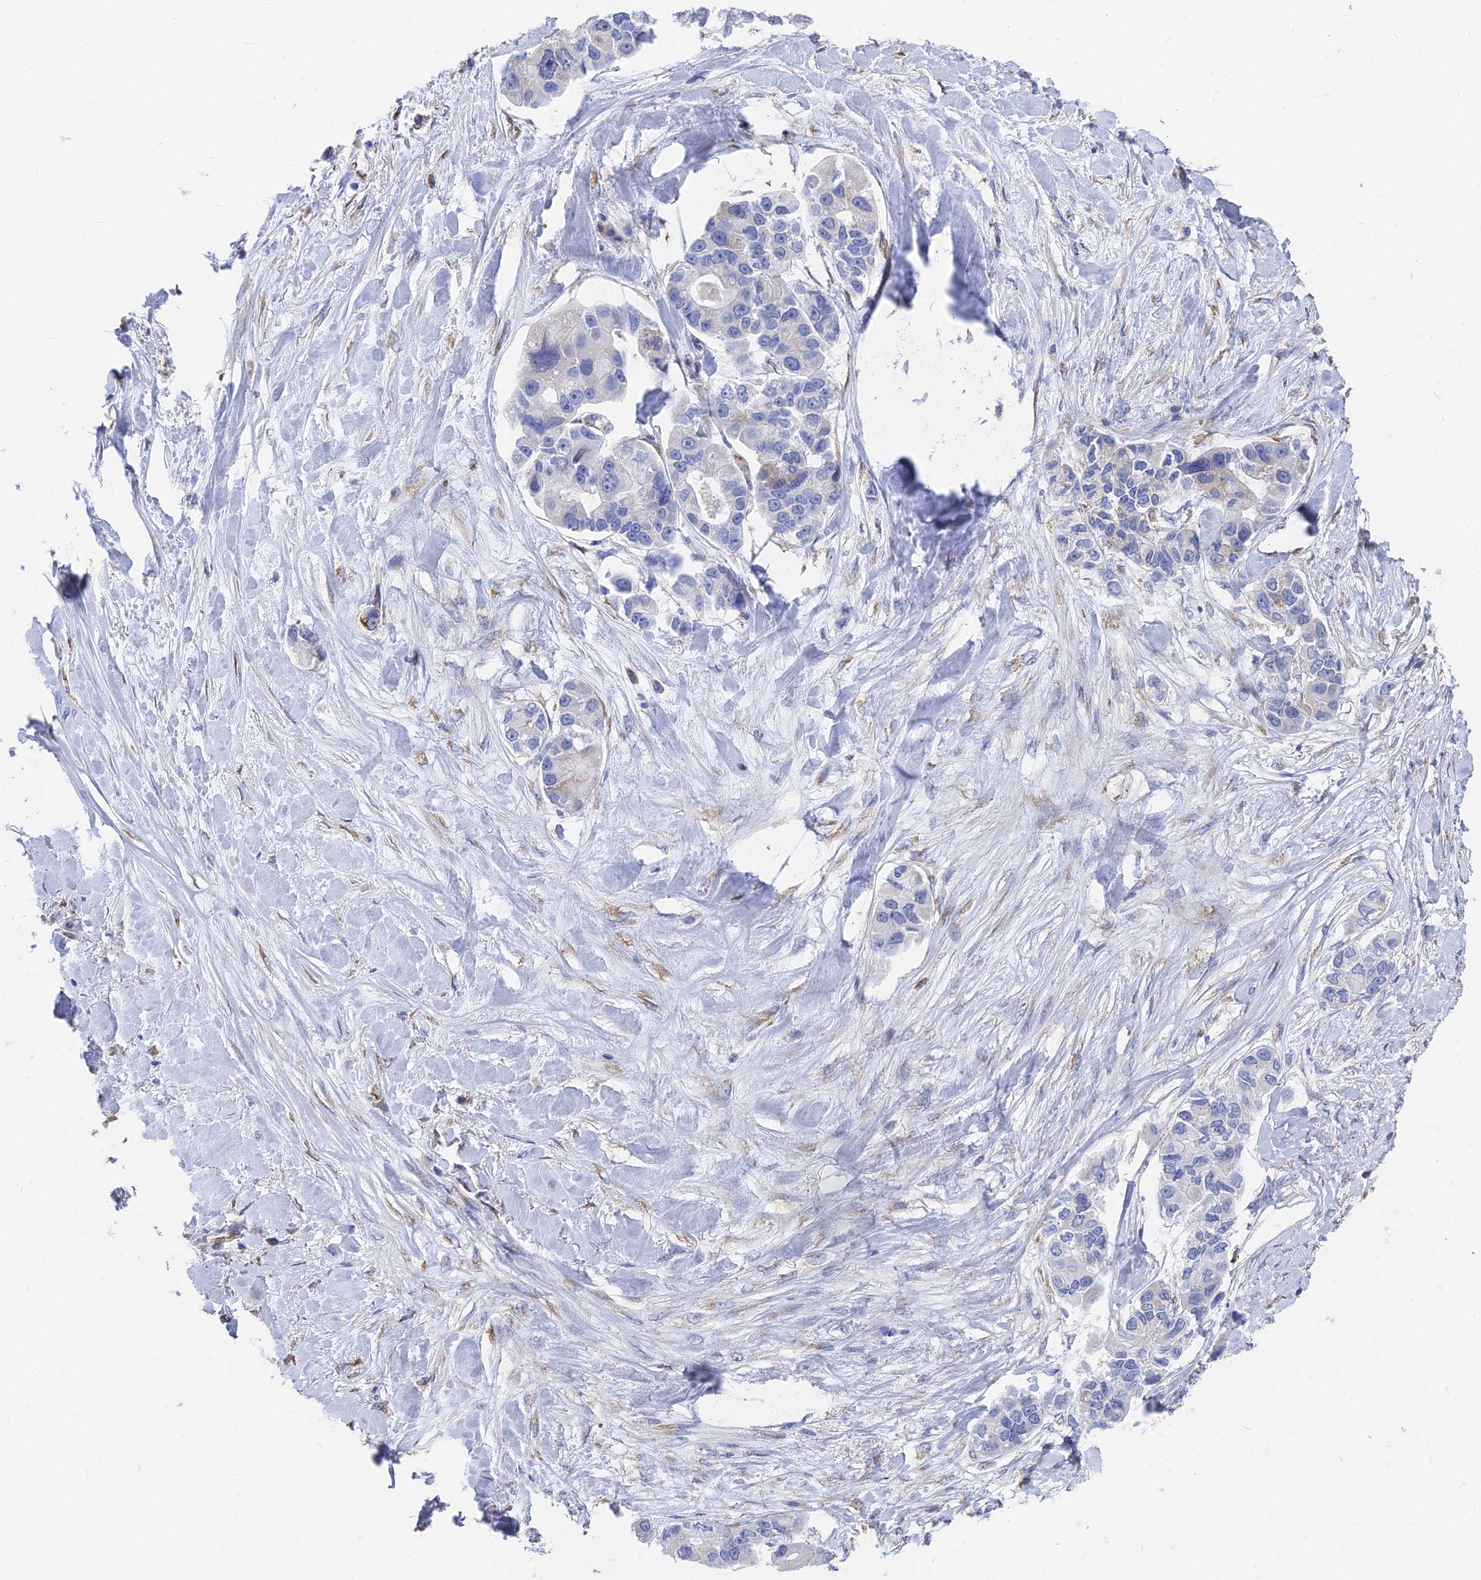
{"staining": {"intensity": "negative", "quantity": "none", "location": "none"}, "tissue": "lung cancer", "cell_type": "Tumor cells", "image_type": "cancer", "snomed": [{"axis": "morphology", "description": "Adenocarcinoma, NOS"}, {"axis": "topography", "description": "Lung"}], "caption": "DAB immunohistochemical staining of human lung cancer (adenocarcinoma) demonstrates no significant staining in tumor cells. (DAB immunohistochemistry, high magnification).", "gene": "TNNT3", "patient": {"sex": "female", "age": 54}}